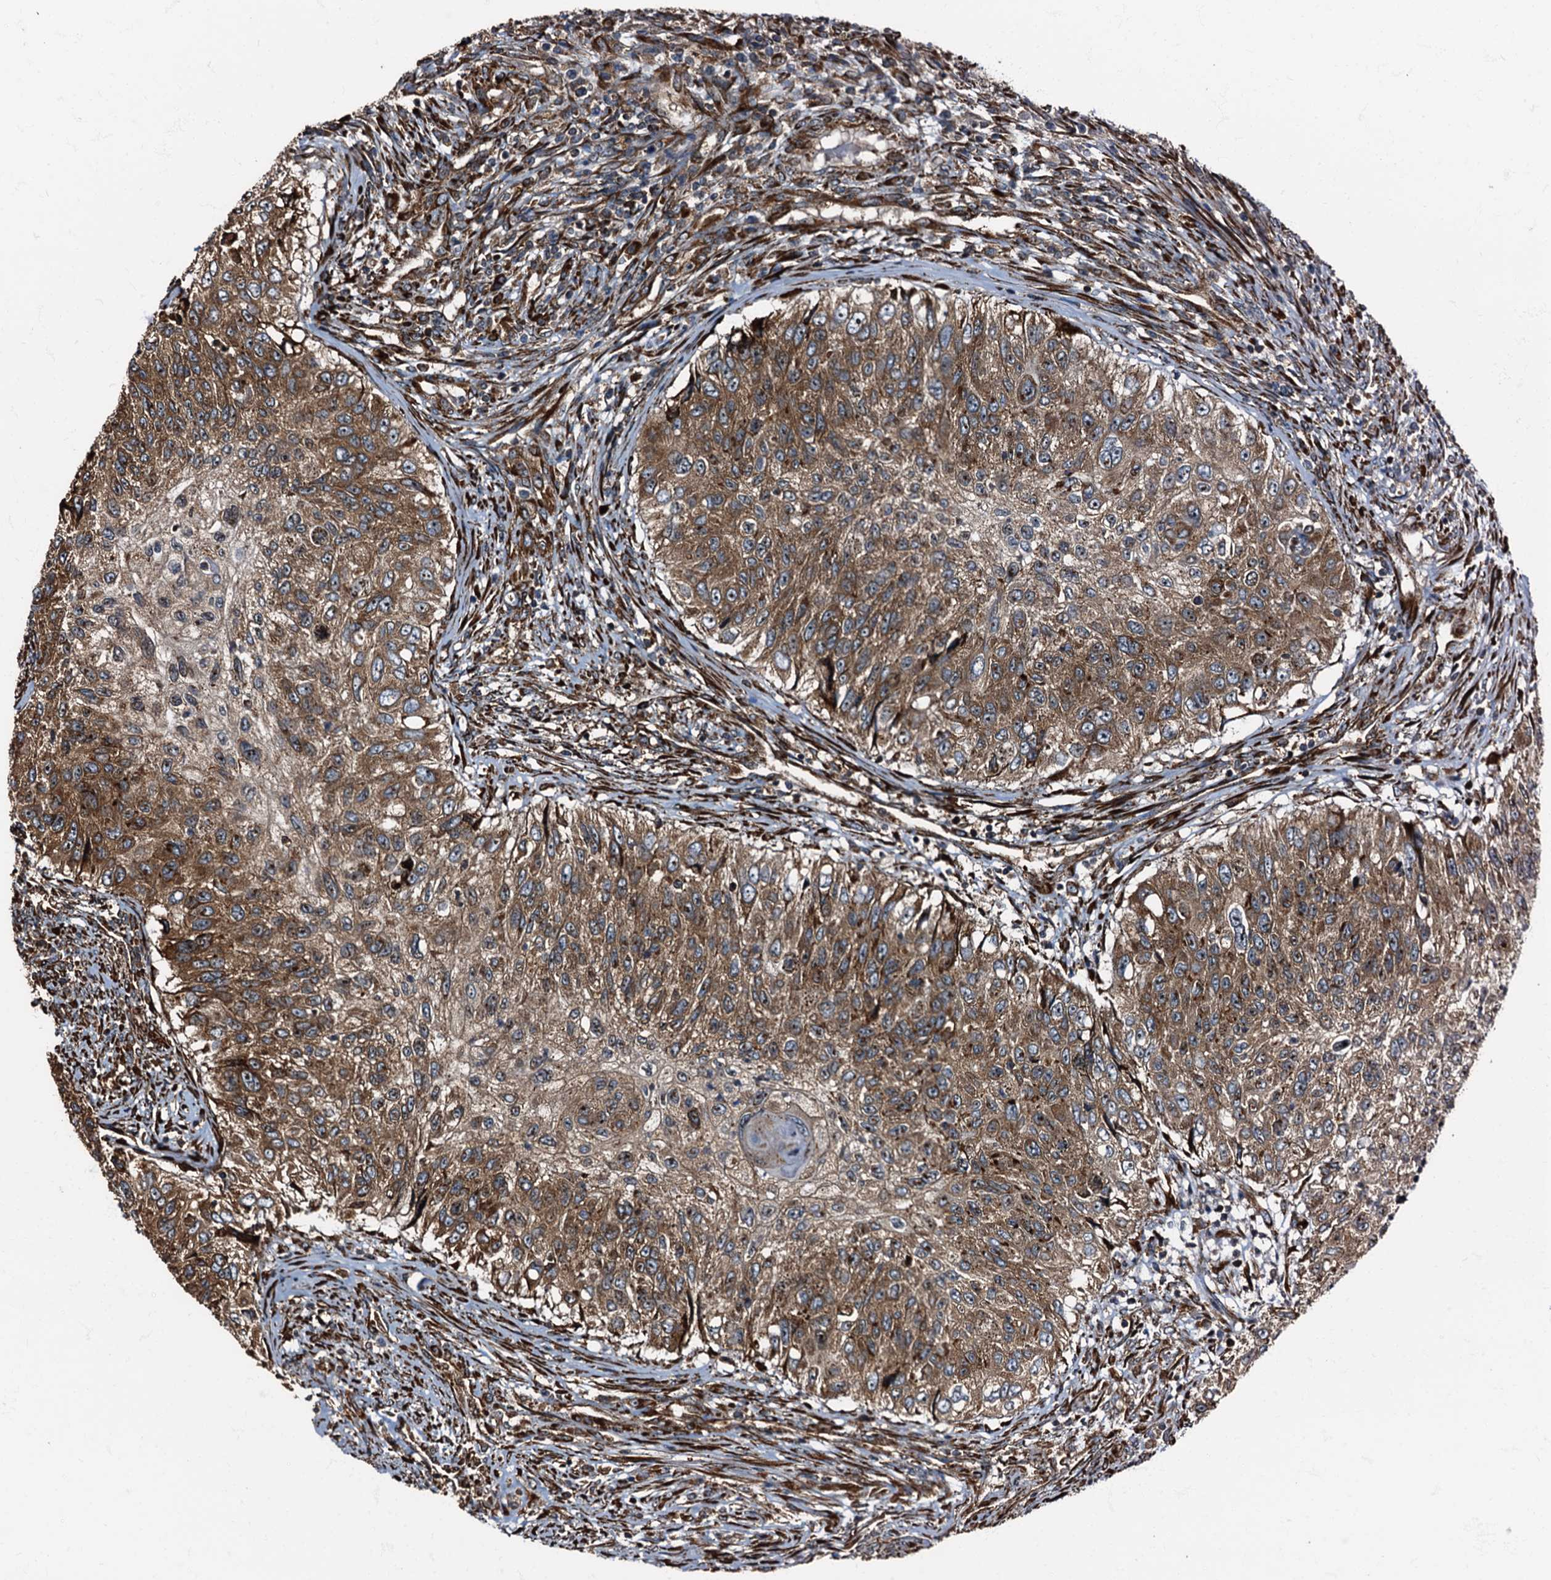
{"staining": {"intensity": "moderate", "quantity": ">75%", "location": "cytoplasmic/membranous"}, "tissue": "urothelial cancer", "cell_type": "Tumor cells", "image_type": "cancer", "snomed": [{"axis": "morphology", "description": "Urothelial carcinoma, High grade"}, {"axis": "topography", "description": "Urinary bladder"}], "caption": "Immunohistochemical staining of human urothelial cancer displays moderate cytoplasmic/membranous protein expression in approximately >75% of tumor cells.", "gene": "ATP2C1", "patient": {"sex": "female", "age": 60}}